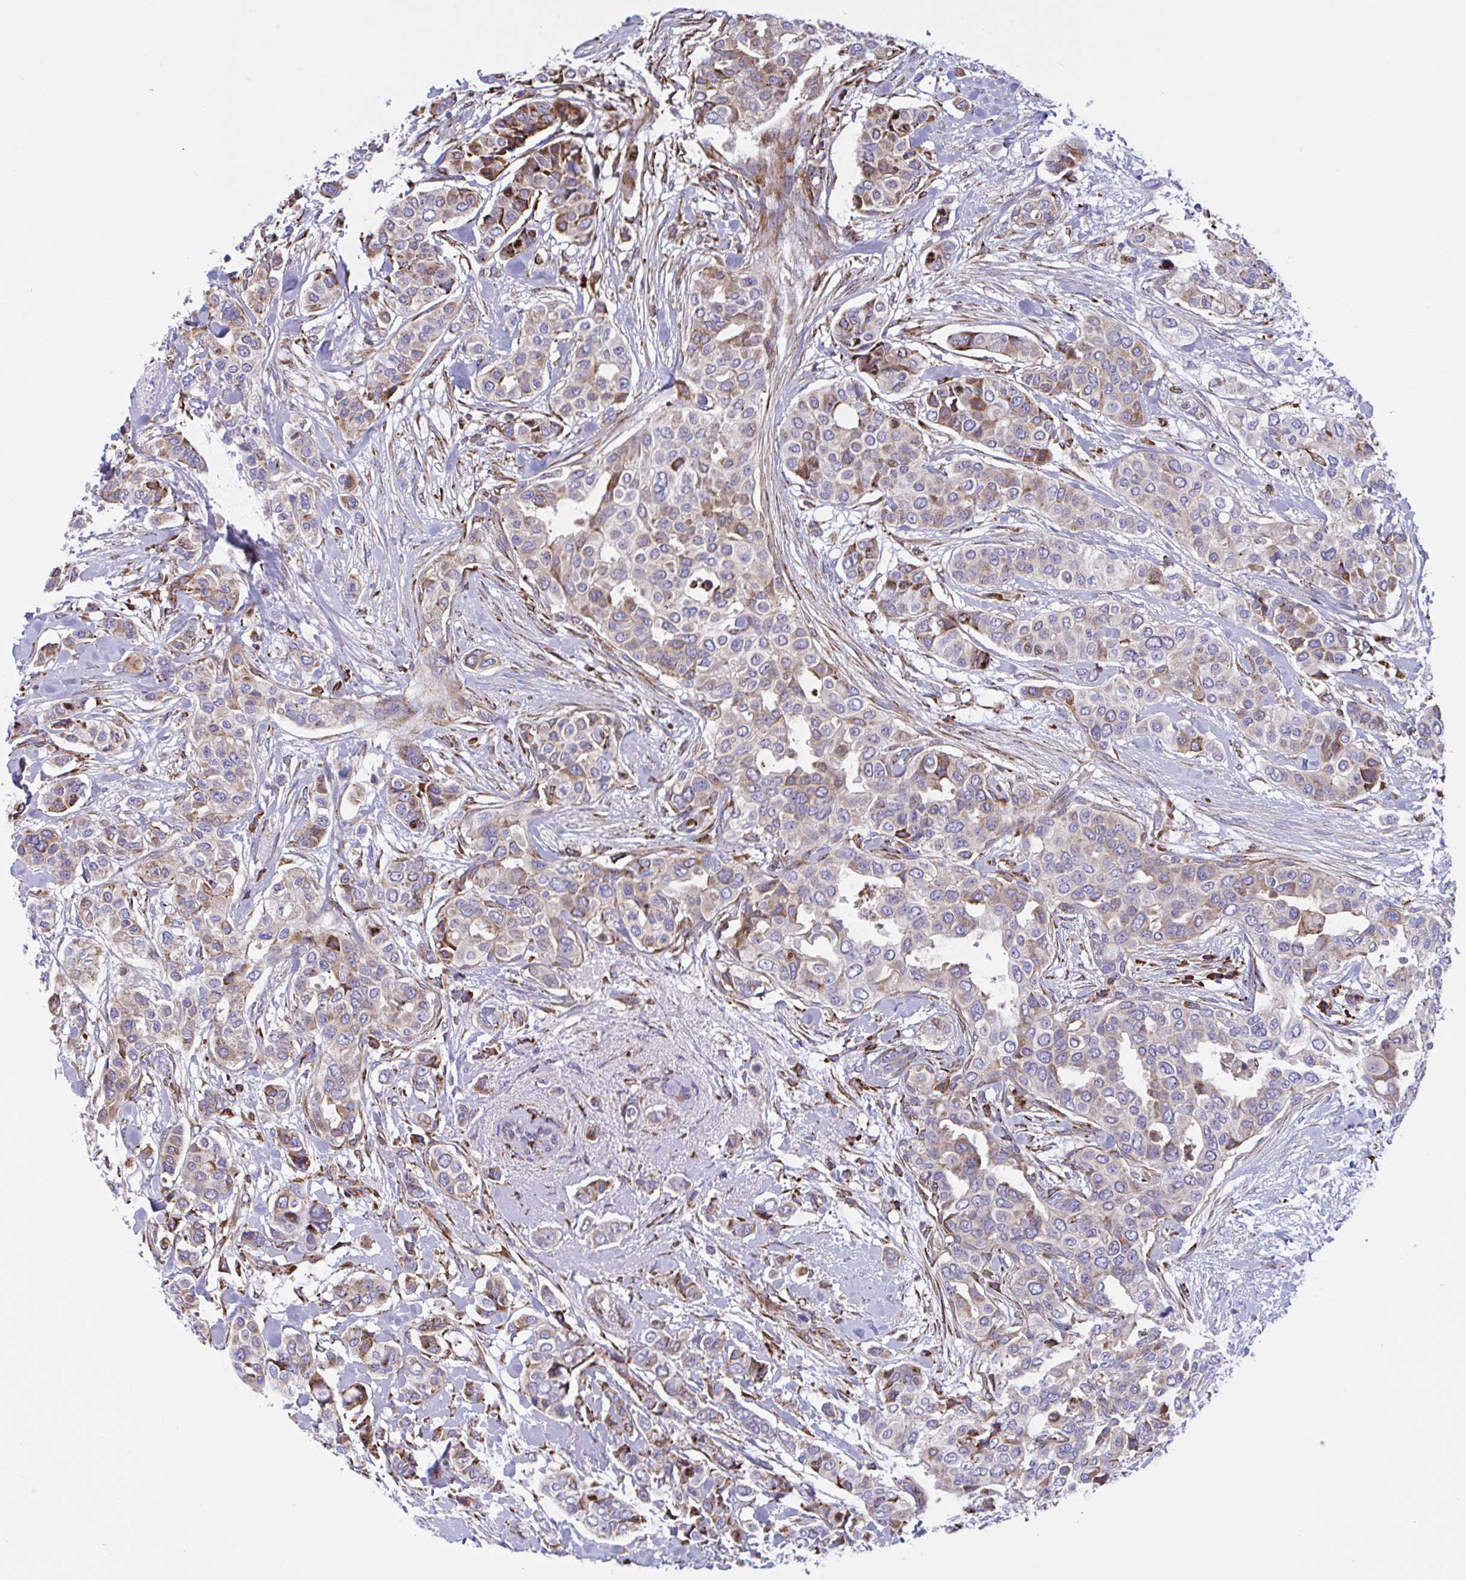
{"staining": {"intensity": "moderate", "quantity": ">75%", "location": "cytoplasmic/membranous"}, "tissue": "breast cancer", "cell_type": "Tumor cells", "image_type": "cancer", "snomed": [{"axis": "morphology", "description": "Lobular carcinoma"}, {"axis": "topography", "description": "Breast"}], "caption": "Immunohistochemical staining of lobular carcinoma (breast) displays medium levels of moderate cytoplasmic/membranous staining in approximately >75% of tumor cells. Using DAB (3,3'-diaminobenzidine) (brown) and hematoxylin (blue) stains, captured at high magnification using brightfield microscopy.", "gene": "PEAK3", "patient": {"sex": "female", "age": 51}}